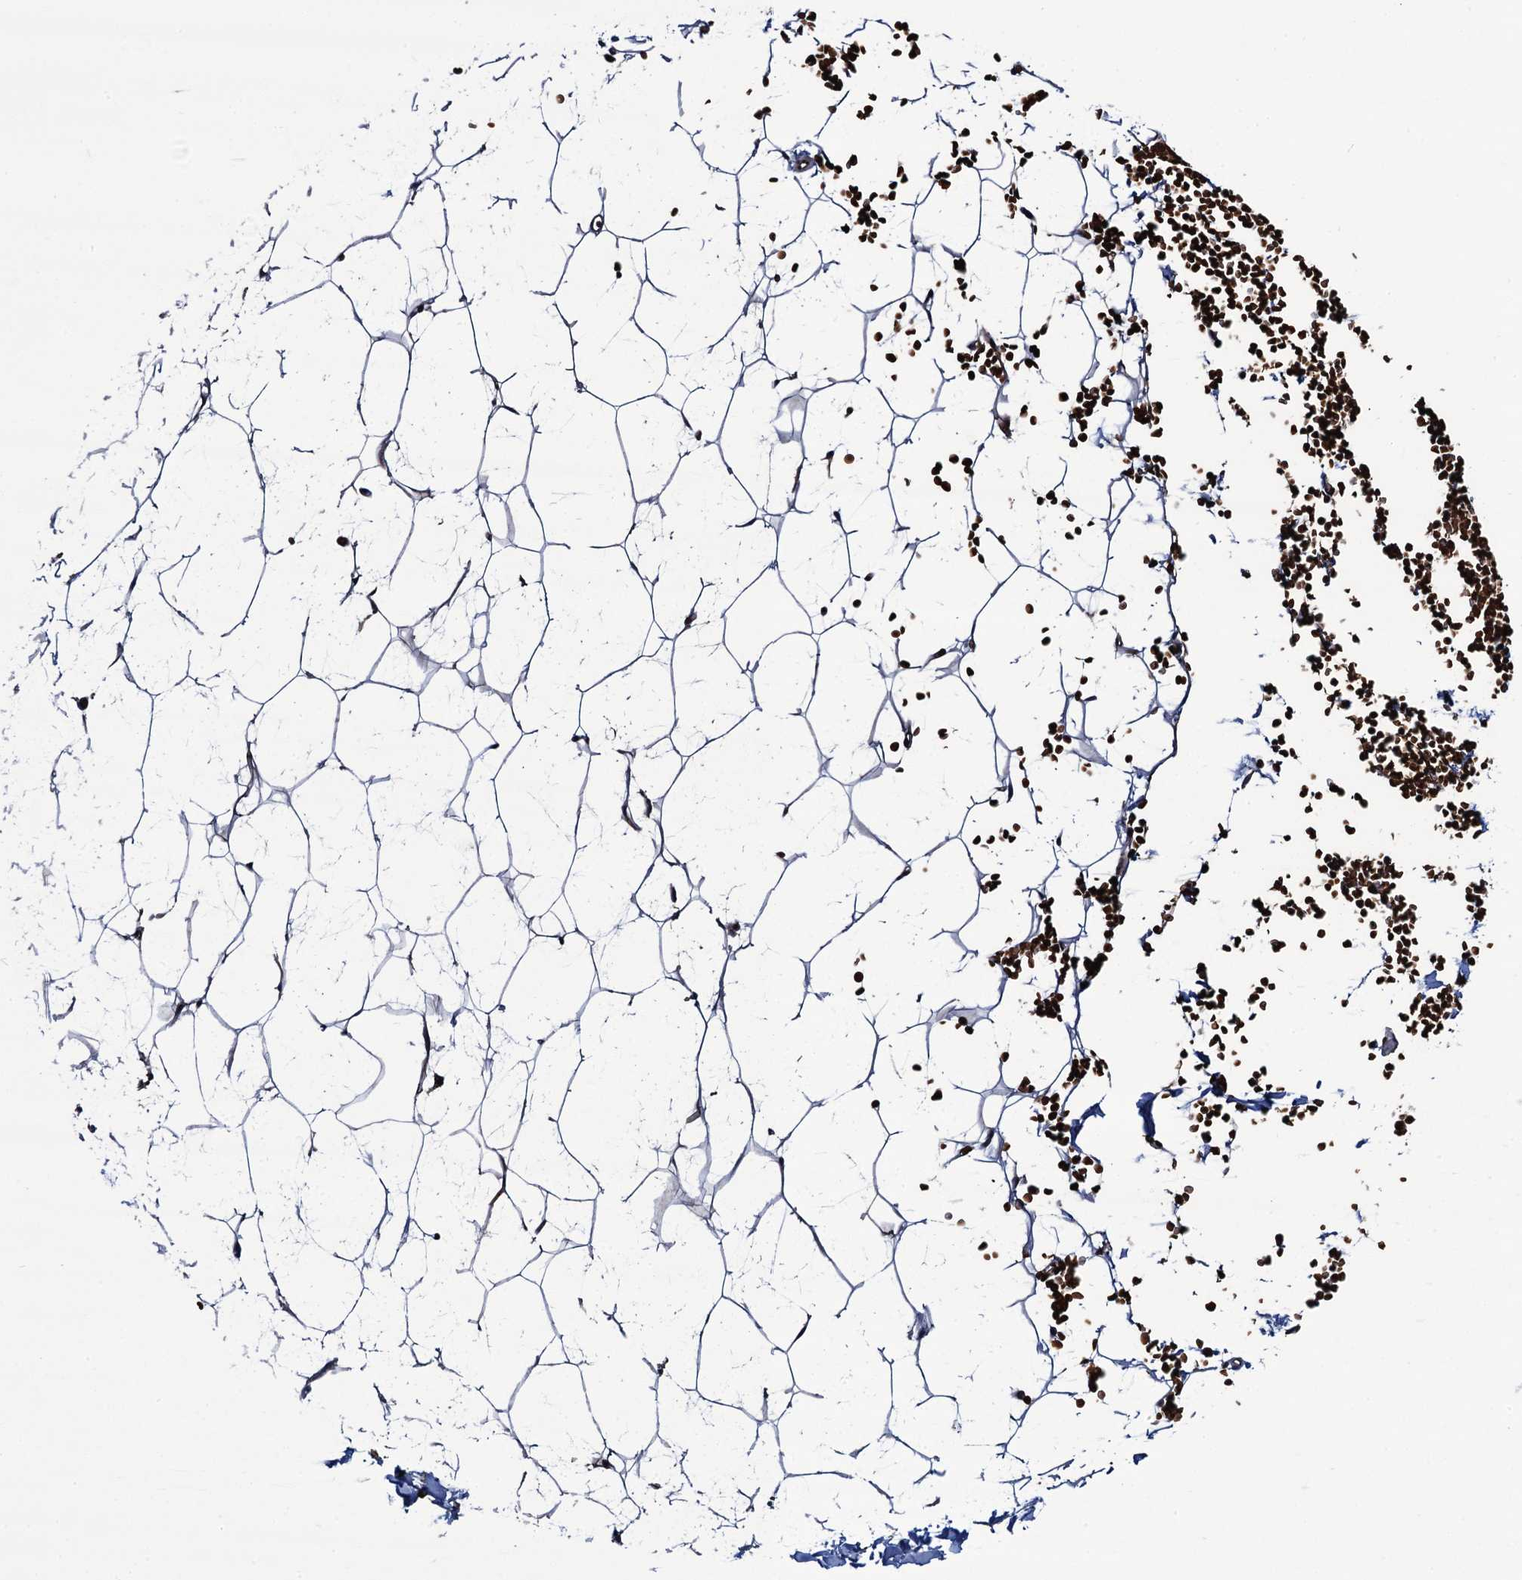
{"staining": {"intensity": "weak", "quantity": "25%-75%", "location": "cytoplasmic/membranous"}, "tissue": "adipose tissue", "cell_type": "Adipocytes", "image_type": "normal", "snomed": [{"axis": "morphology", "description": "Normal tissue, NOS"}, {"axis": "topography", "description": "Breast"}], "caption": "Benign adipose tissue was stained to show a protein in brown. There is low levels of weak cytoplasmic/membranous positivity in approximately 25%-75% of adipocytes.", "gene": "KXD1", "patient": {"sex": "female", "age": 23}}